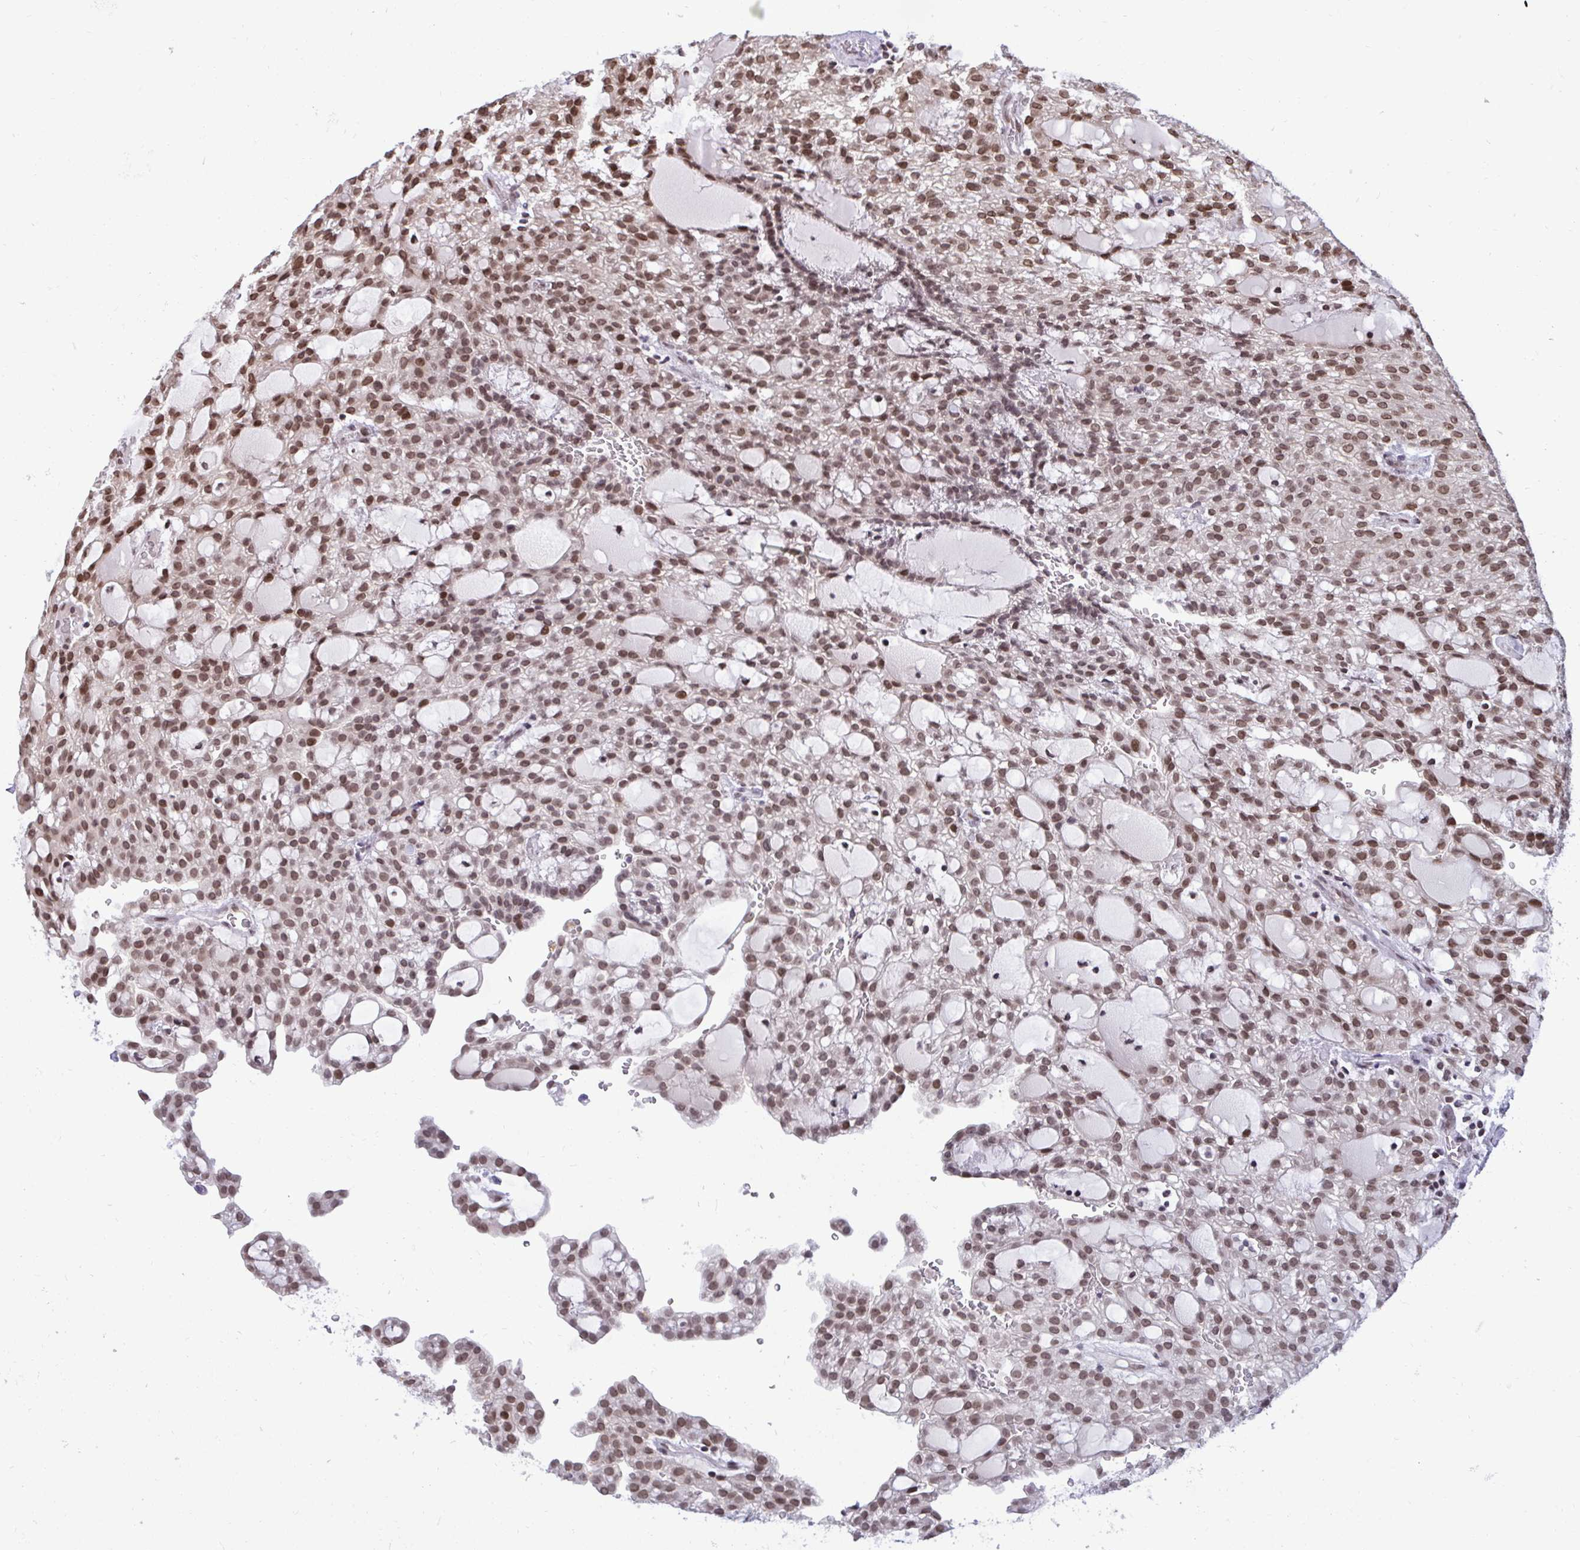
{"staining": {"intensity": "moderate", "quantity": ">75%", "location": "nuclear"}, "tissue": "renal cancer", "cell_type": "Tumor cells", "image_type": "cancer", "snomed": [{"axis": "morphology", "description": "Adenocarcinoma, NOS"}, {"axis": "topography", "description": "Kidney"}], "caption": "This is a histology image of immunohistochemistry (IHC) staining of renal adenocarcinoma, which shows moderate expression in the nuclear of tumor cells.", "gene": "JPT1", "patient": {"sex": "male", "age": 63}}